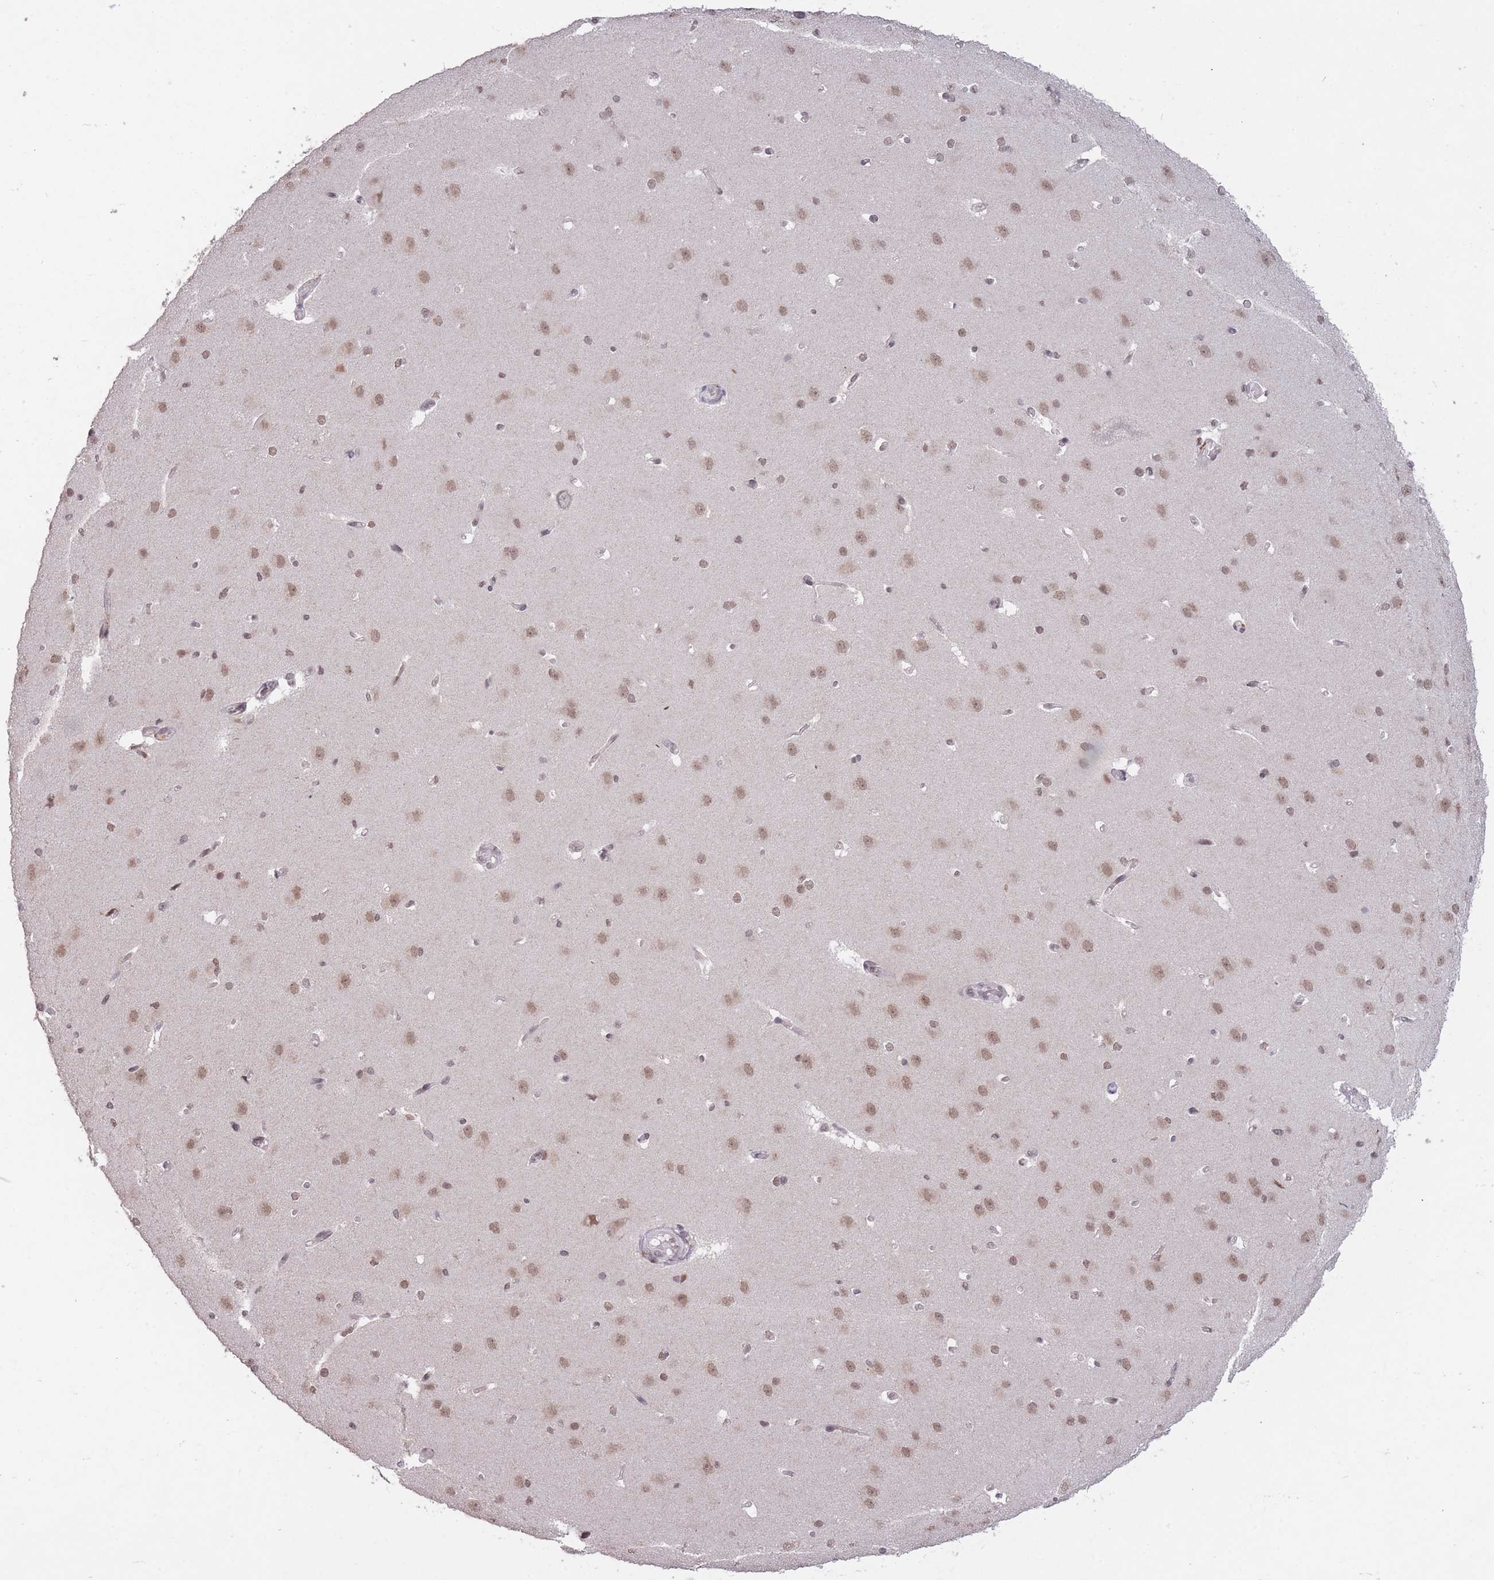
{"staining": {"intensity": "moderate", "quantity": "<25%", "location": "nuclear"}, "tissue": "cerebral cortex", "cell_type": "Endothelial cells", "image_type": "normal", "snomed": [{"axis": "morphology", "description": "Normal tissue, NOS"}, {"axis": "morphology", "description": "Inflammation, NOS"}, {"axis": "topography", "description": "Cerebral cortex"}], "caption": "IHC image of unremarkable human cerebral cortex stained for a protein (brown), which exhibits low levels of moderate nuclear positivity in approximately <25% of endothelial cells.", "gene": "HNRNPUL1", "patient": {"sex": "male", "age": 6}}